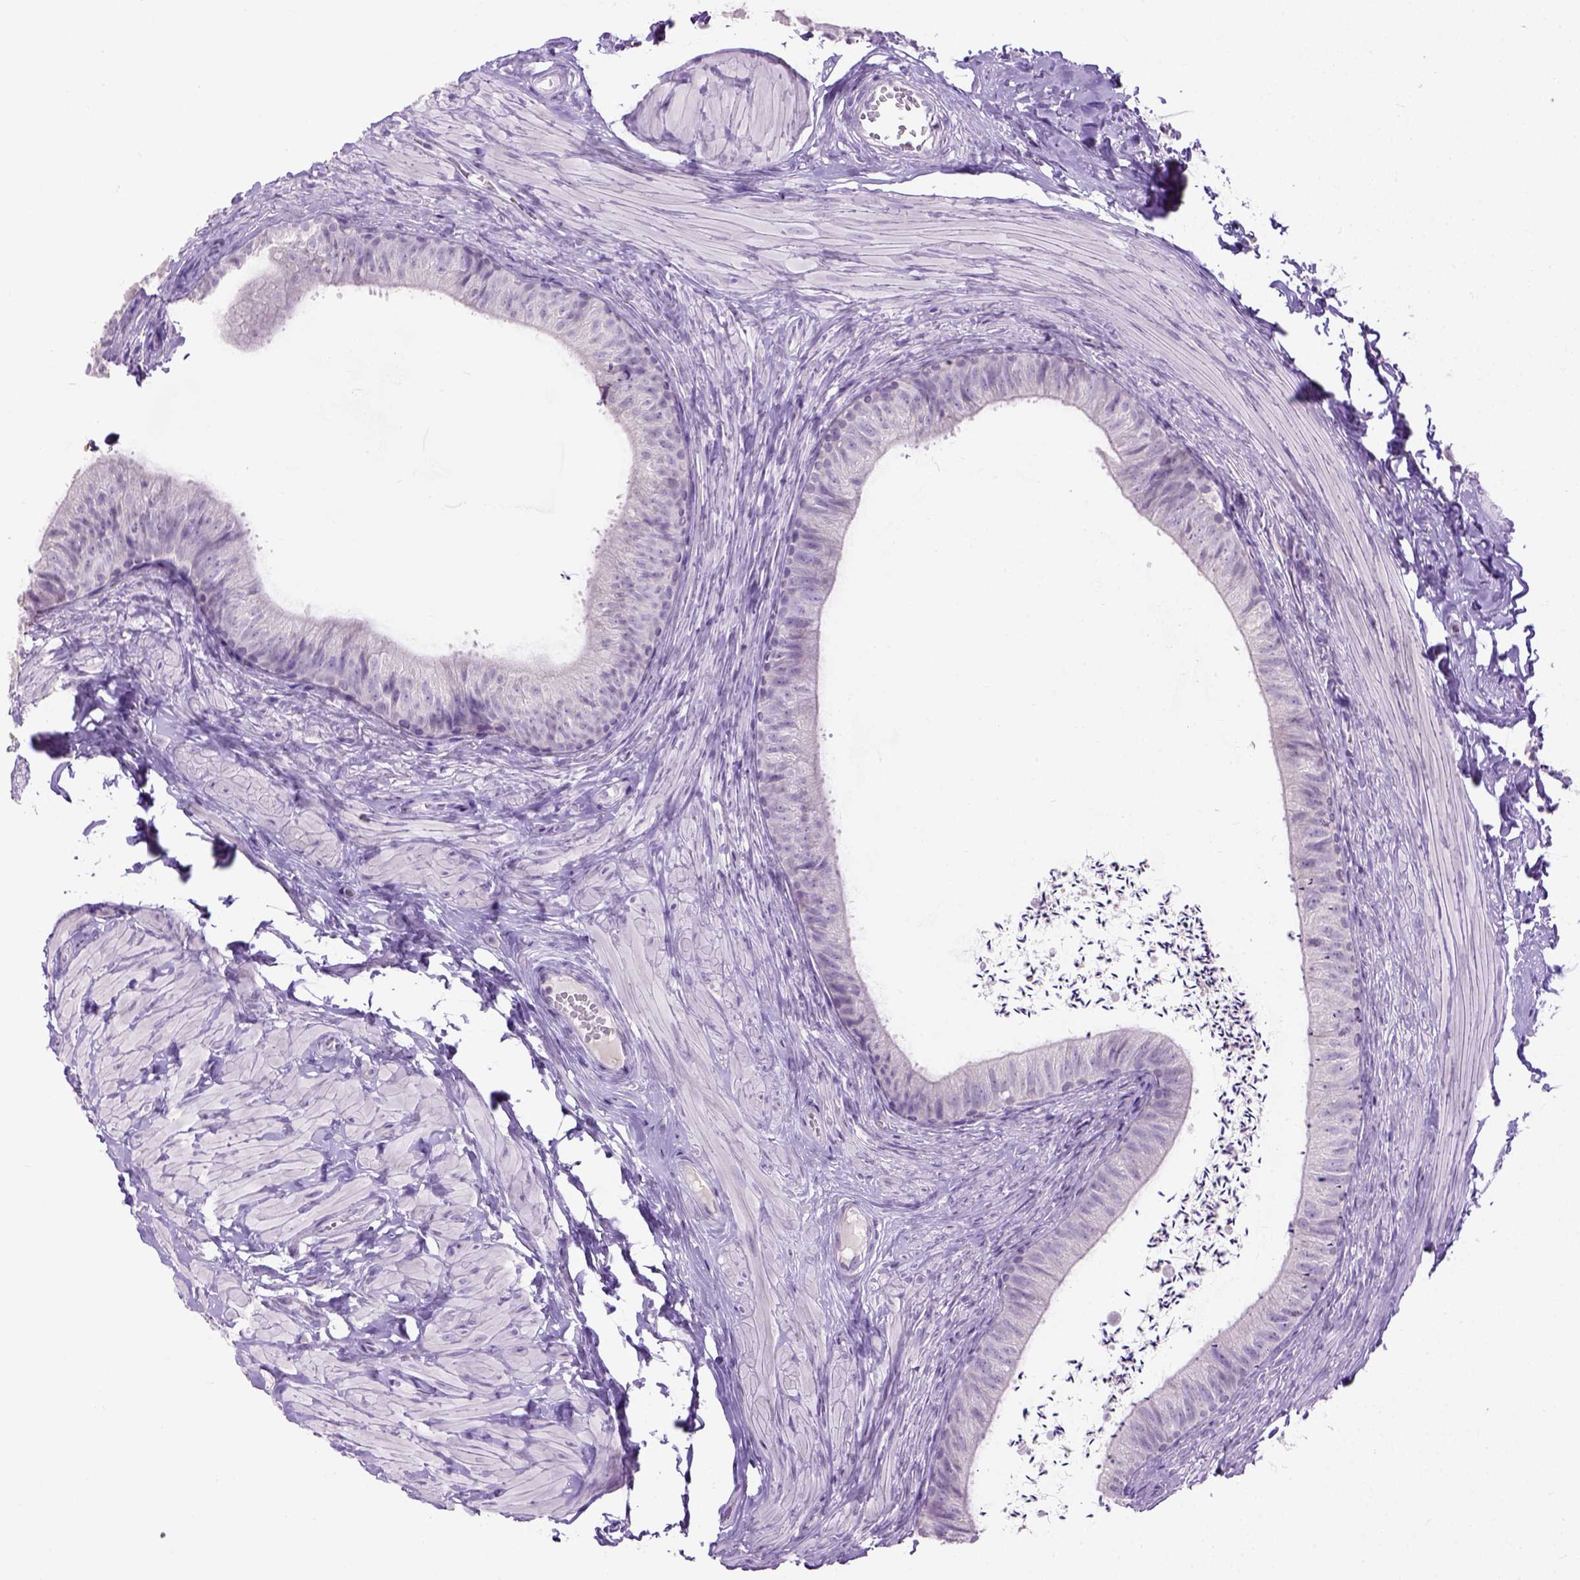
{"staining": {"intensity": "negative", "quantity": "none", "location": "none"}, "tissue": "epididymis", "cell_type": "Glandular cells", "image_type": "normal", "snomed": [{"axis": "morphology", "description": "Normal tissue, NOS"}, {"axis": "topography", "description": "Epididymis, spermatic cord, NOS"}, {"axis": "topography", "description": "Epididymis"}, {"axis": "topography", "description": "Peripheral nerve tissue"}], "caption": "This is an IHC micrograph of unremarkable epididymis. There is no expression in glandular cells.", "gene": "CYP24A1", "patient": {"sex": "male", "age": 29}}